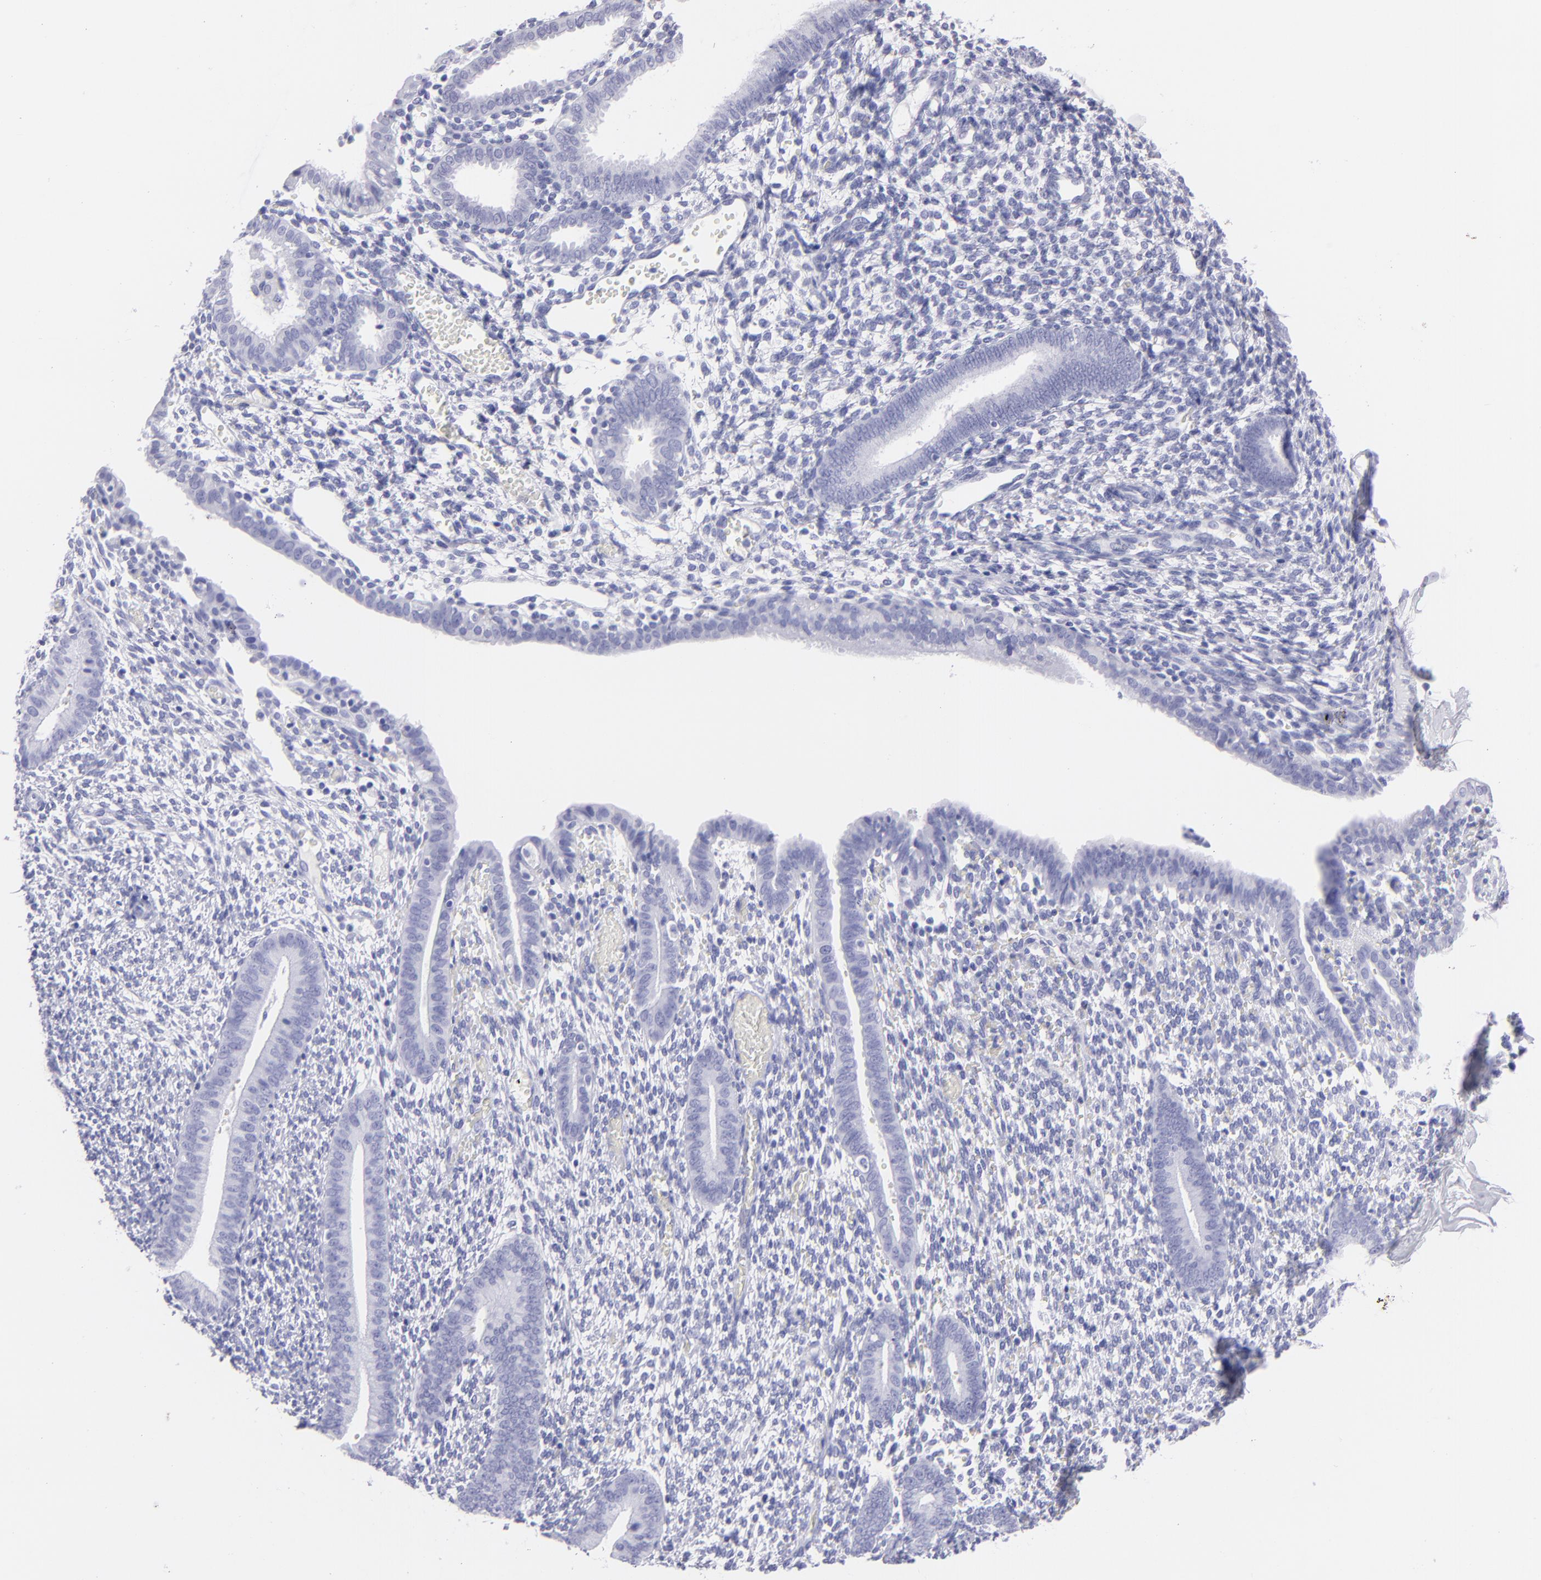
{"staining": {"intensity": "negative", "quantity": "none", "location": "none"}, "tissue": "endometrium", "cell_type": "Cells in endometrial stroma", "image_type": "normal", "snomed": [{"axis": "morphology", "description": "Normal tissue, NOS"}, {"axis": "topography", "description": "Smooth muscle"}, {"axis": "topography", "description": "Endometrium"}], "caption": "IHC photomicrograph of normal human endometrium stained for a protein (brown), which demonstrates no positivity in cells in endometrial stroma.", "gene": "SLC1A2", "patient": {"sex": "female", "age": 57}}